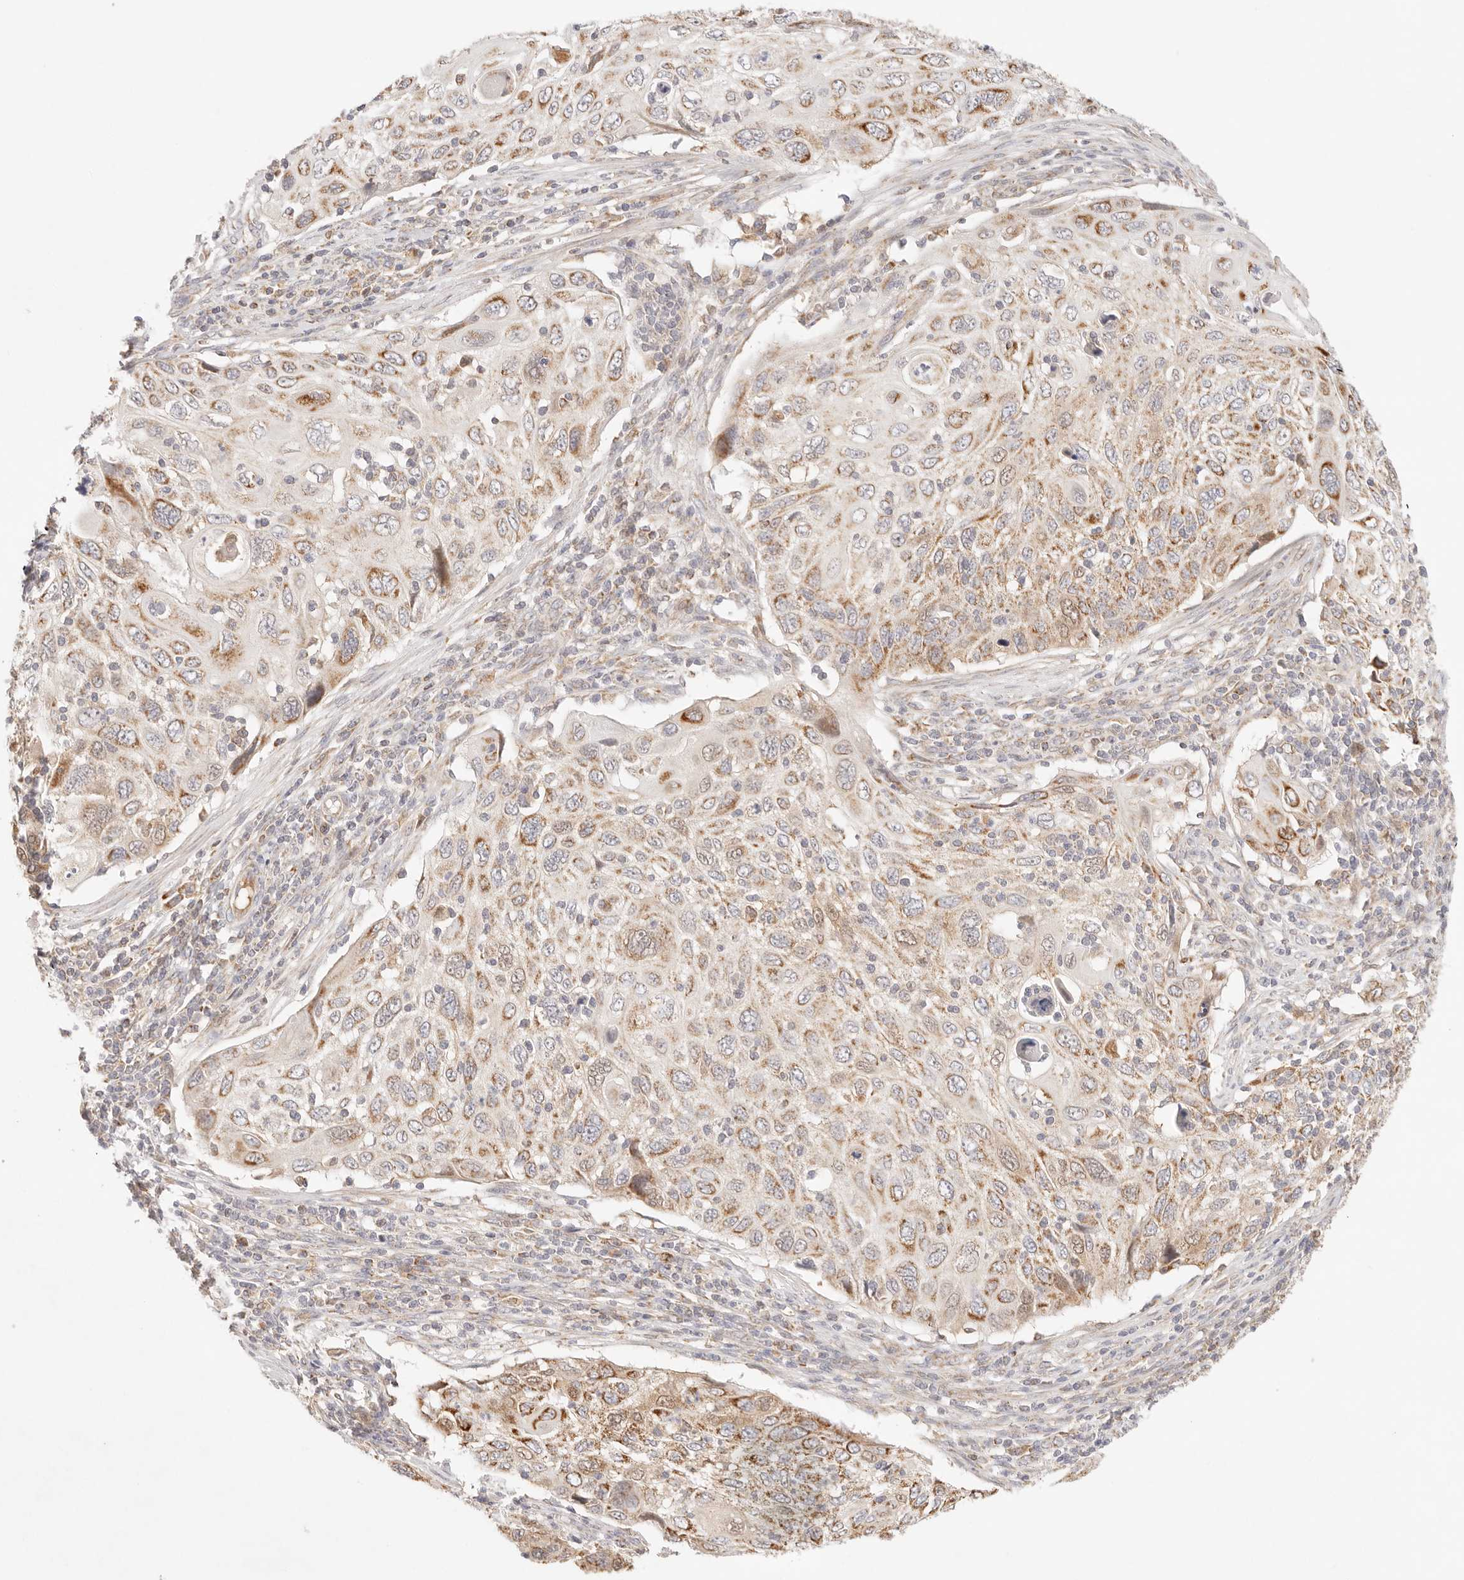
{"staining": {"intensity": "moderate", "quantity": ">75%", "location": "cytoplasmic/membranous"}, "tissue": "cervical cancer", "cell_type": "Tumor cells", "image_type": "cancer", "snomed": [{"axis": "morphology", "description": "Squamous cell carcinoma, NOS"}, {"axis": "topography", "description": "Cervix"}], "caption": "Protein analysis of cervical squamous cell carcinoma tissue shows moderate cytoplasmic/membranous positivity in approximately >75% of tumor cells.", "gene": "COA6", "patient": {"sex": "female", "age": 70}}